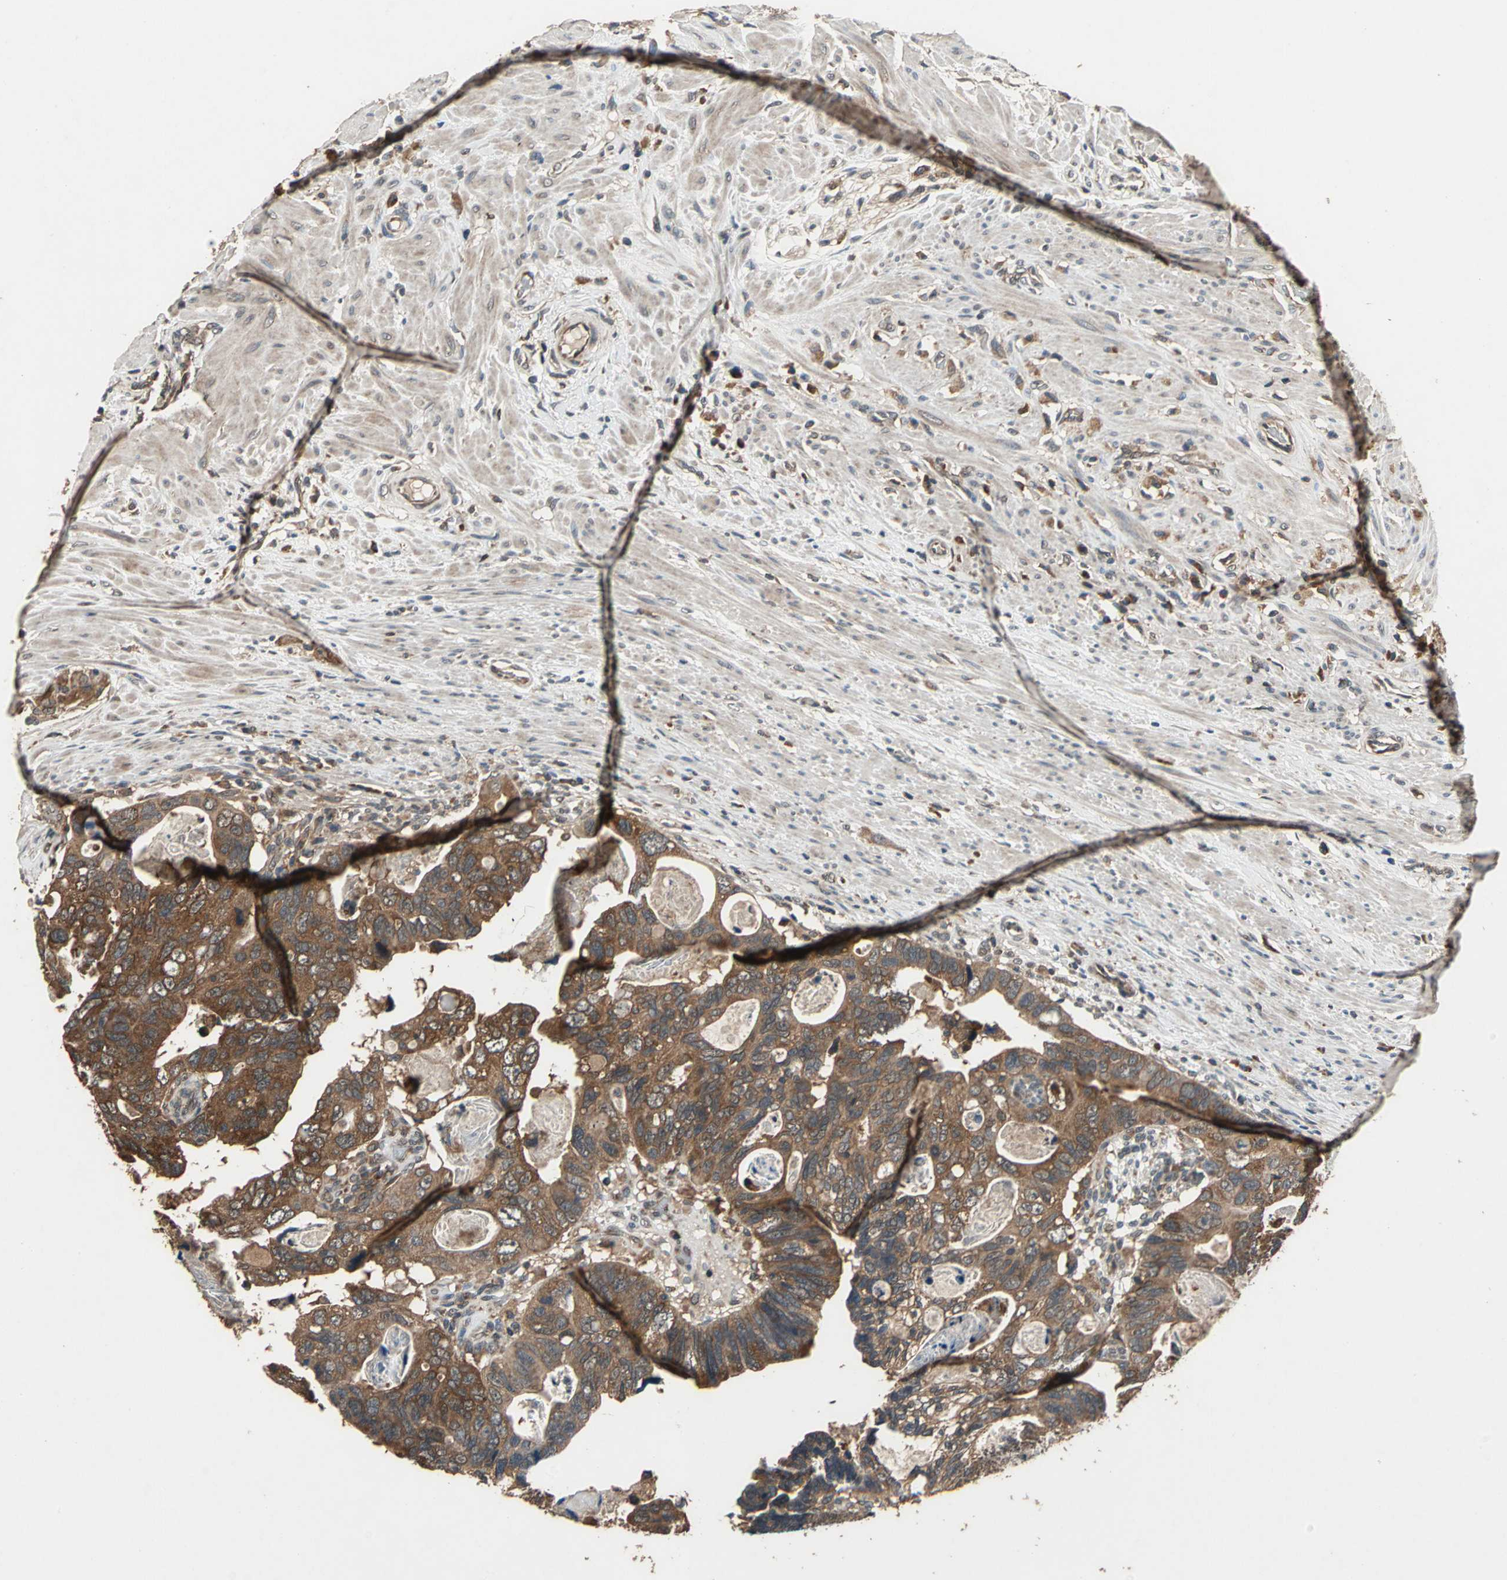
{"staining": {"intensity": "strong", "quantity": ">75%", "location": "cytoplasmic/membranous"}, "tissue": "colorectal cancer", "cell_type": "Tumor cells", "image_type": "cancer", "snomed": [{"axis": "morphology", "description": "Adenocarcinoma, NOS"}, {"axis": "topography", "description": "Rectum"}], "caption": "Colorectal cancer (adenocarcinoma) tissue displays strong cytoplasmic/membranous expression in about >75% of tumor cells, visualized by immunohistochemistry.", "gene": "ZNF608", "patient": {"sex": "male", "age": 53}}